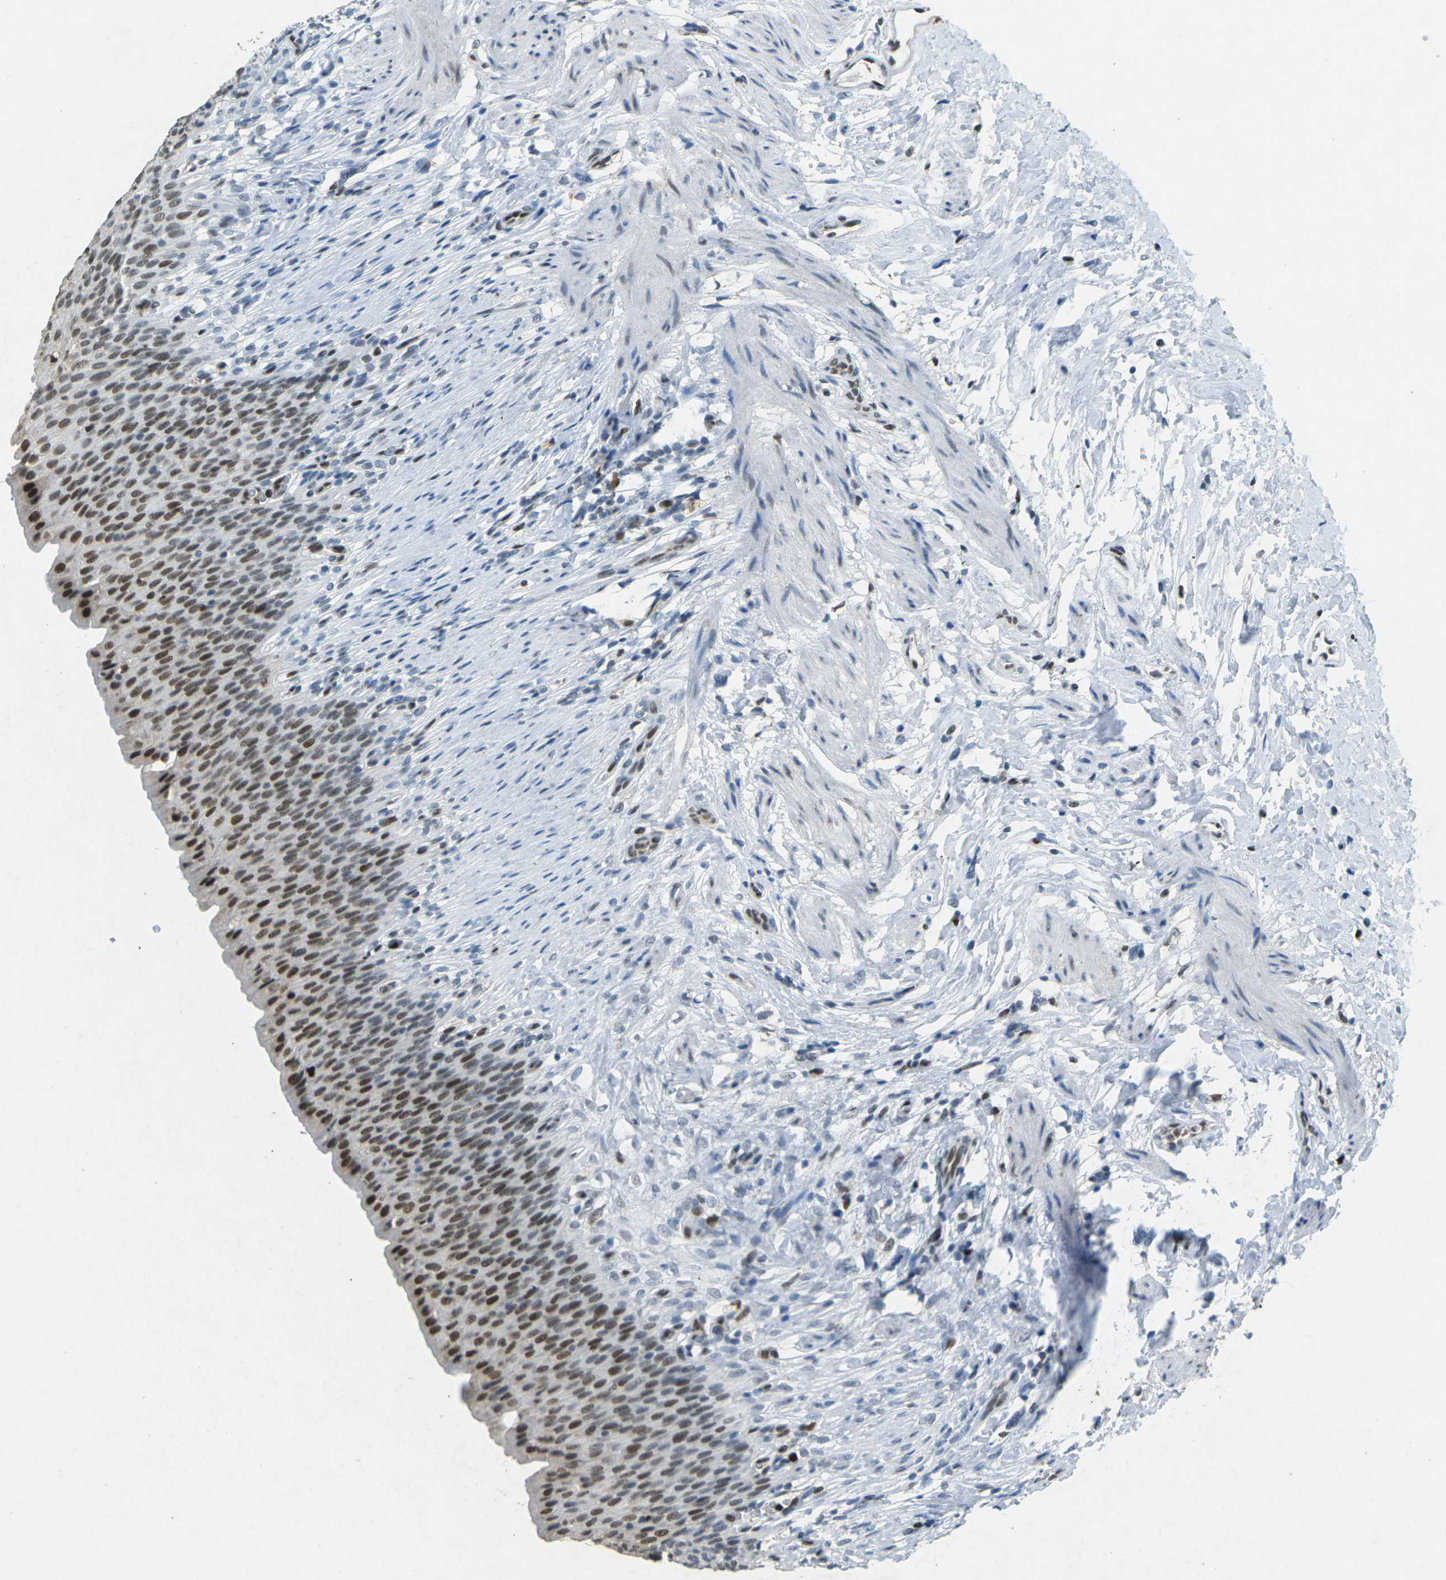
{"staining": {"intensity": "strong", "quantity": ">75%", "location": "nuclear"}, "tissue": "urinary bladder", "cell_type": "Urothelial cells", "image_type": "normal", "snomed": [{"axis": "morphology", "description": "Normal tissue, NOS"}, {"axis": "topography", "description": "Urinary bladder"}], "caption": "Strong nuclear staining is appreciated in approximately >75% of urothelial cells in unremarkable urinary bladder. The protein is shown in brown color, while the nuclei are stained blue.", "gene": "RB1", "patient": {"sex": "female", "age": 79}}